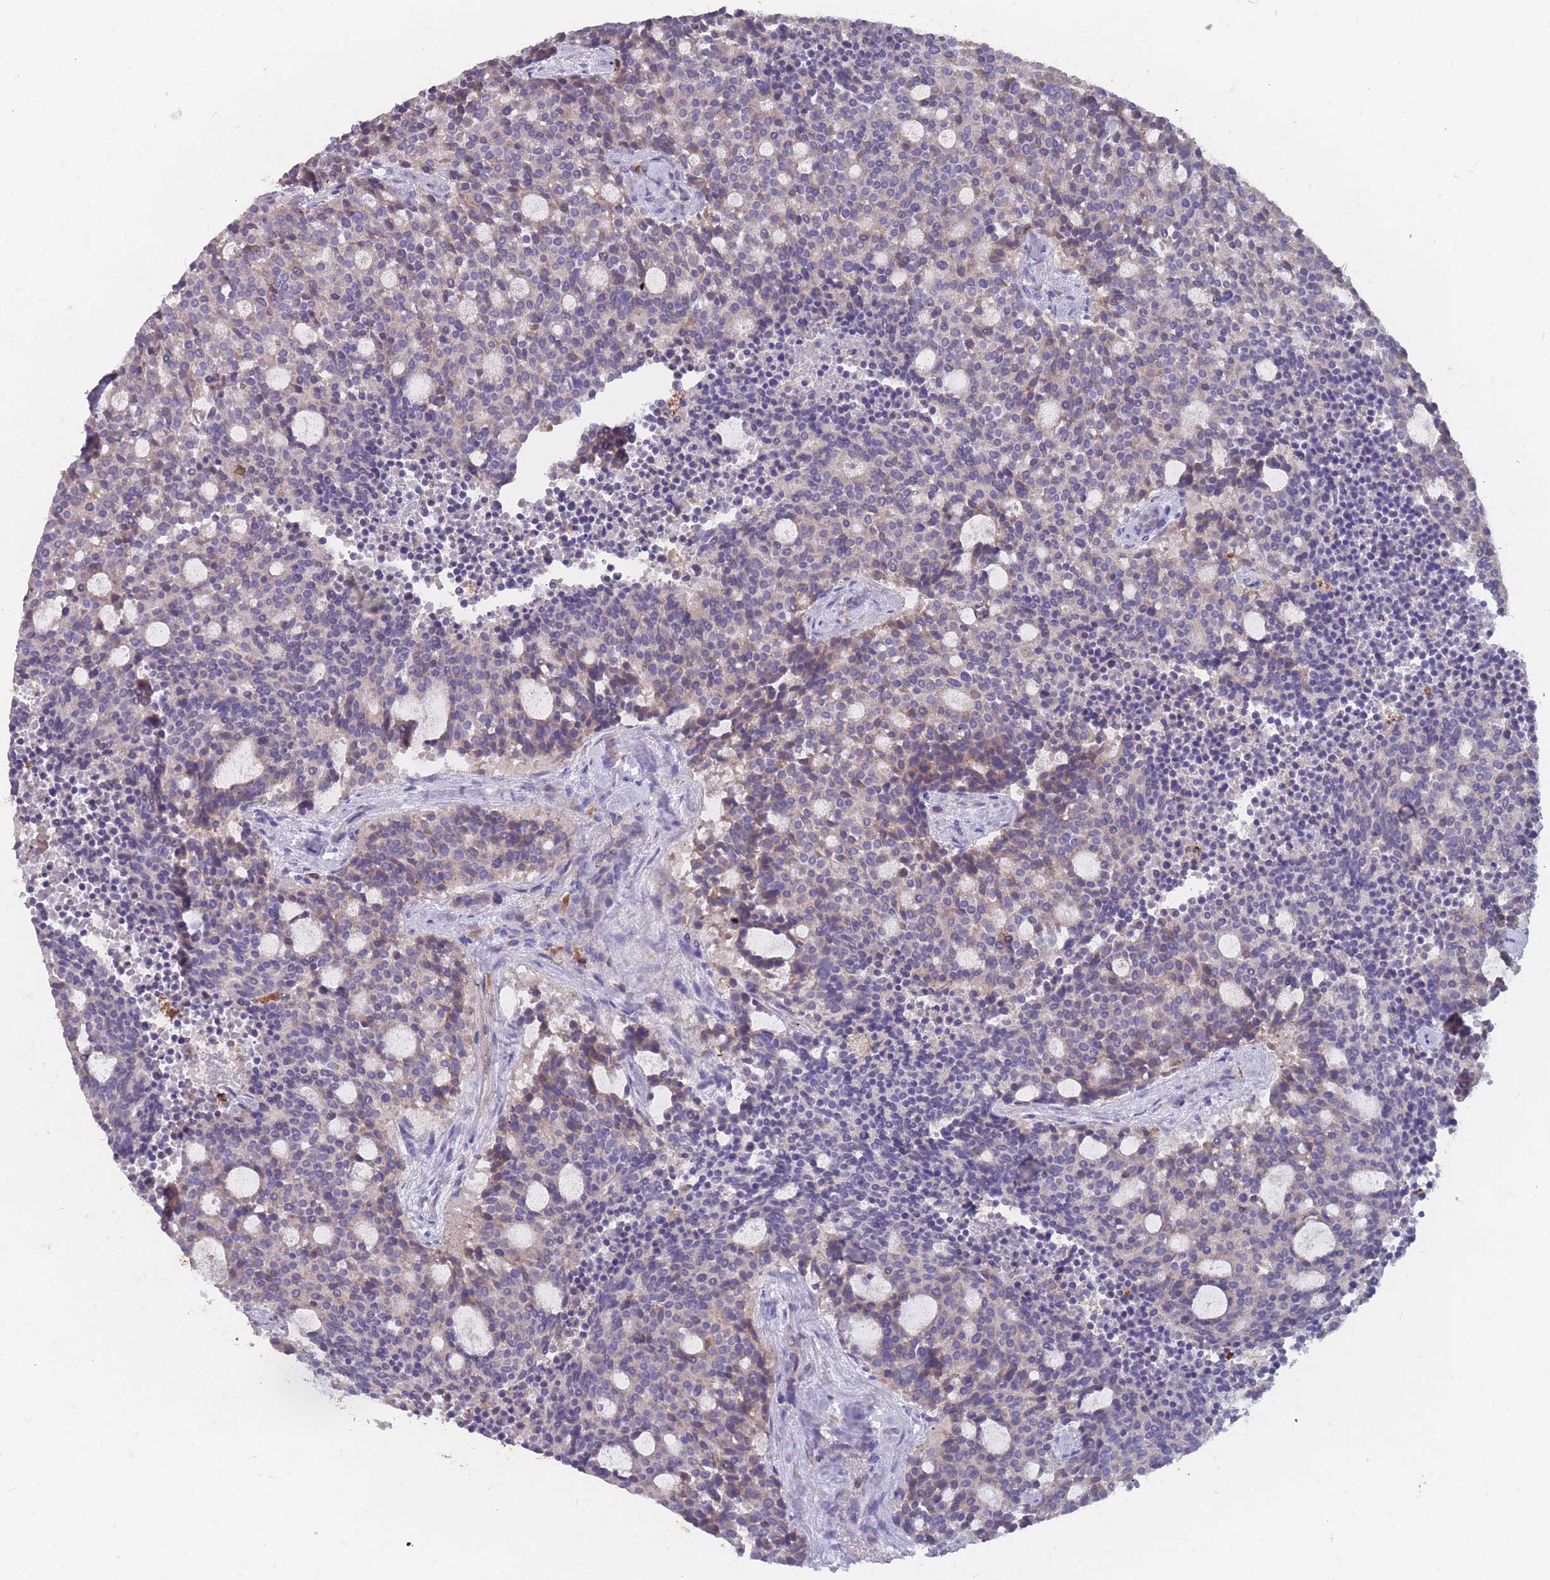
{"staining": {"intensity": "weak", "quantity": "25%-75%", "location": "cytoplasmic/membranous"}, "tissue": "carcinoid", "cell_type": "Tumor cells", "image_type": "cancer", "snomed": [{"axis": "morphology", "description": "Carcinoid, malignant, NOS"}, {"axis": "topography", "description": "Pancreas"}], "caption": "High-power microscopy captured an IHC micrograph of carcinoid (malignant), revealing weak cytoplasmic/membranous staining in approximately 25%-75% of tumor cells.", "gene": "CD33", "patient": {"sex": "female", "age": 54}}